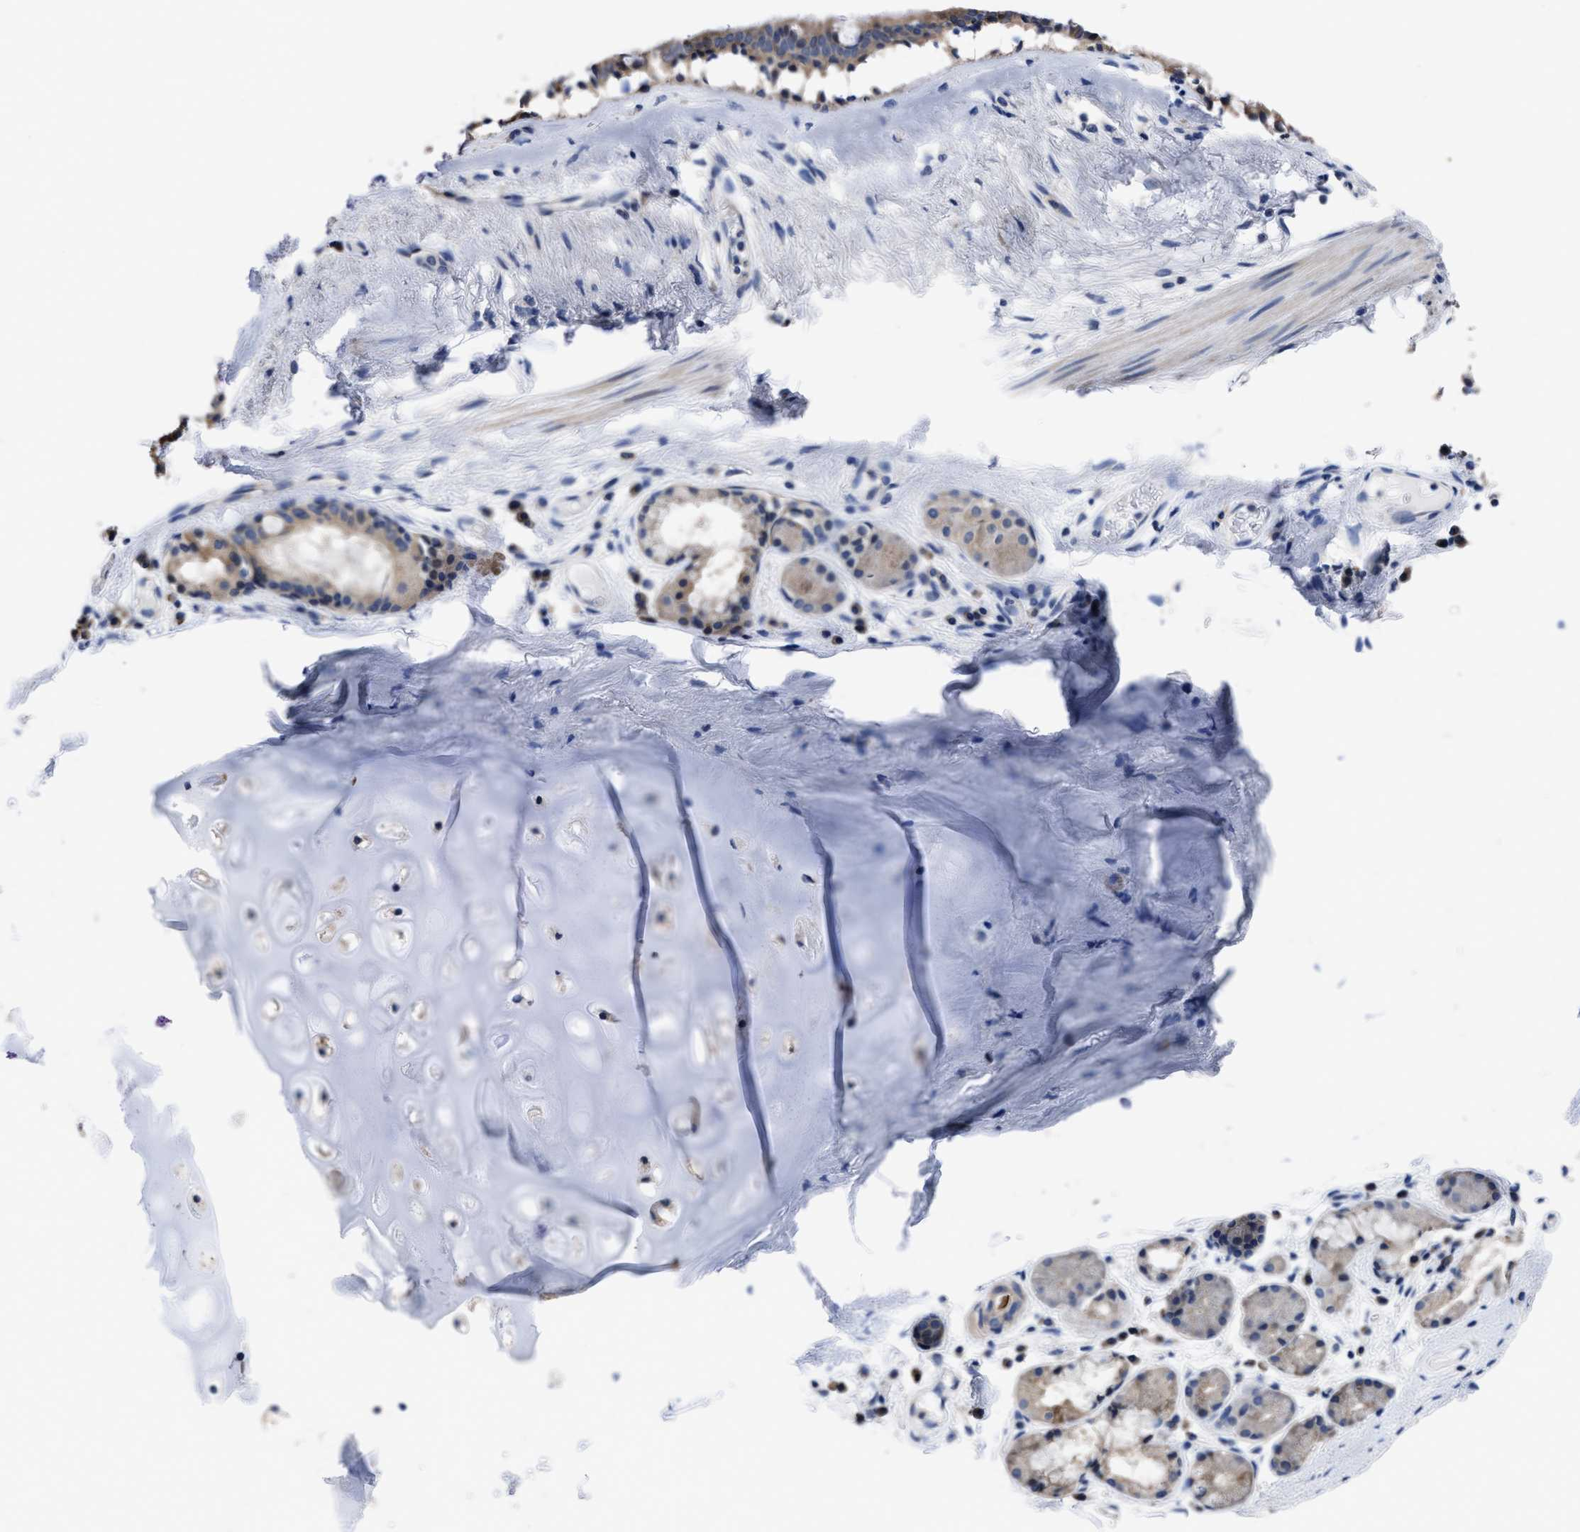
{"staining": {"intensity": "moderate", "quantity": ">75%", "location": "cytoplasmic/membranous"}, "tissue": "bronchus", "cell_type": "Respiratory epithelial cells", "image_type": "normal", "snomed": [{"axis": "morphology", "description": "Normal tissue, NOS"}, {"axis": "topography", "description": "Cartilage tissue"}], "caption": "Moderate cytoplasmic/membranous staining is seen in about >75% of respiratory epithelial cells in benign bronchus. The staining was performed using DAB to visualize the protein expression in brown, while the nuclei were stained in blue with hematoxylin (Magnification: 20x).", "gene": "HOOK1", "patient": {"sex": "female", "age": 63}}